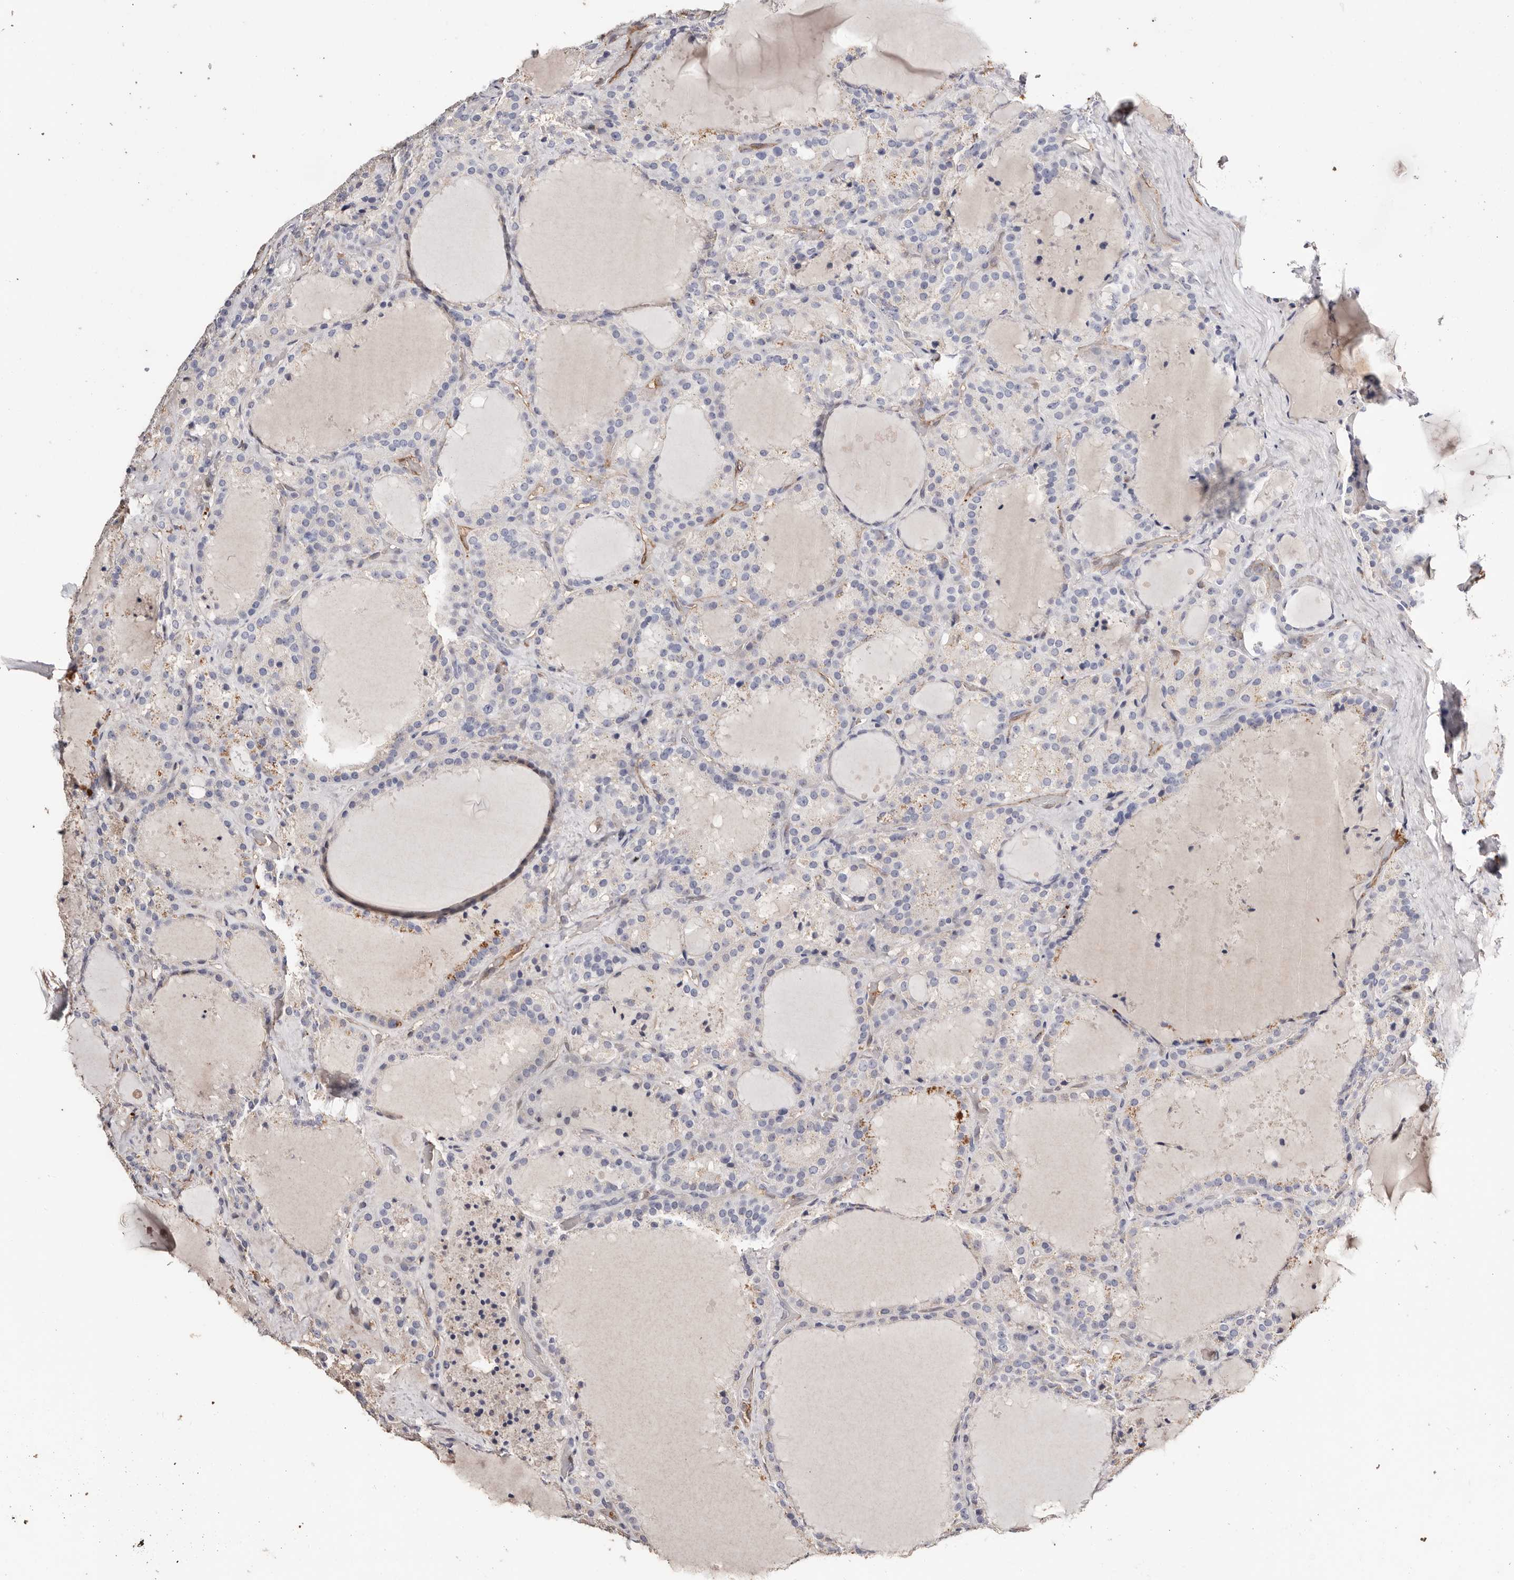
{"staining": {"intensity": "negative", "quantity": "none", "location": "none"}, "tissue": "thyroid cancer", "cell_type": "Tumor cells", "image_type": "cancer", "snomed": [{"axis": "morphology", "description": "Papillary adenocarcinoma, NOS"}, {"axis": "topography", "description": "Thyroid gland"}], "caption": "There is no significant positivity in tumor cells of thyroid cancer. (Immunohistochemistry (ihc), brightfield microscopy, high magnification).", "gene": "TGM2", "patient": {"sex": "male", "age": 77}}